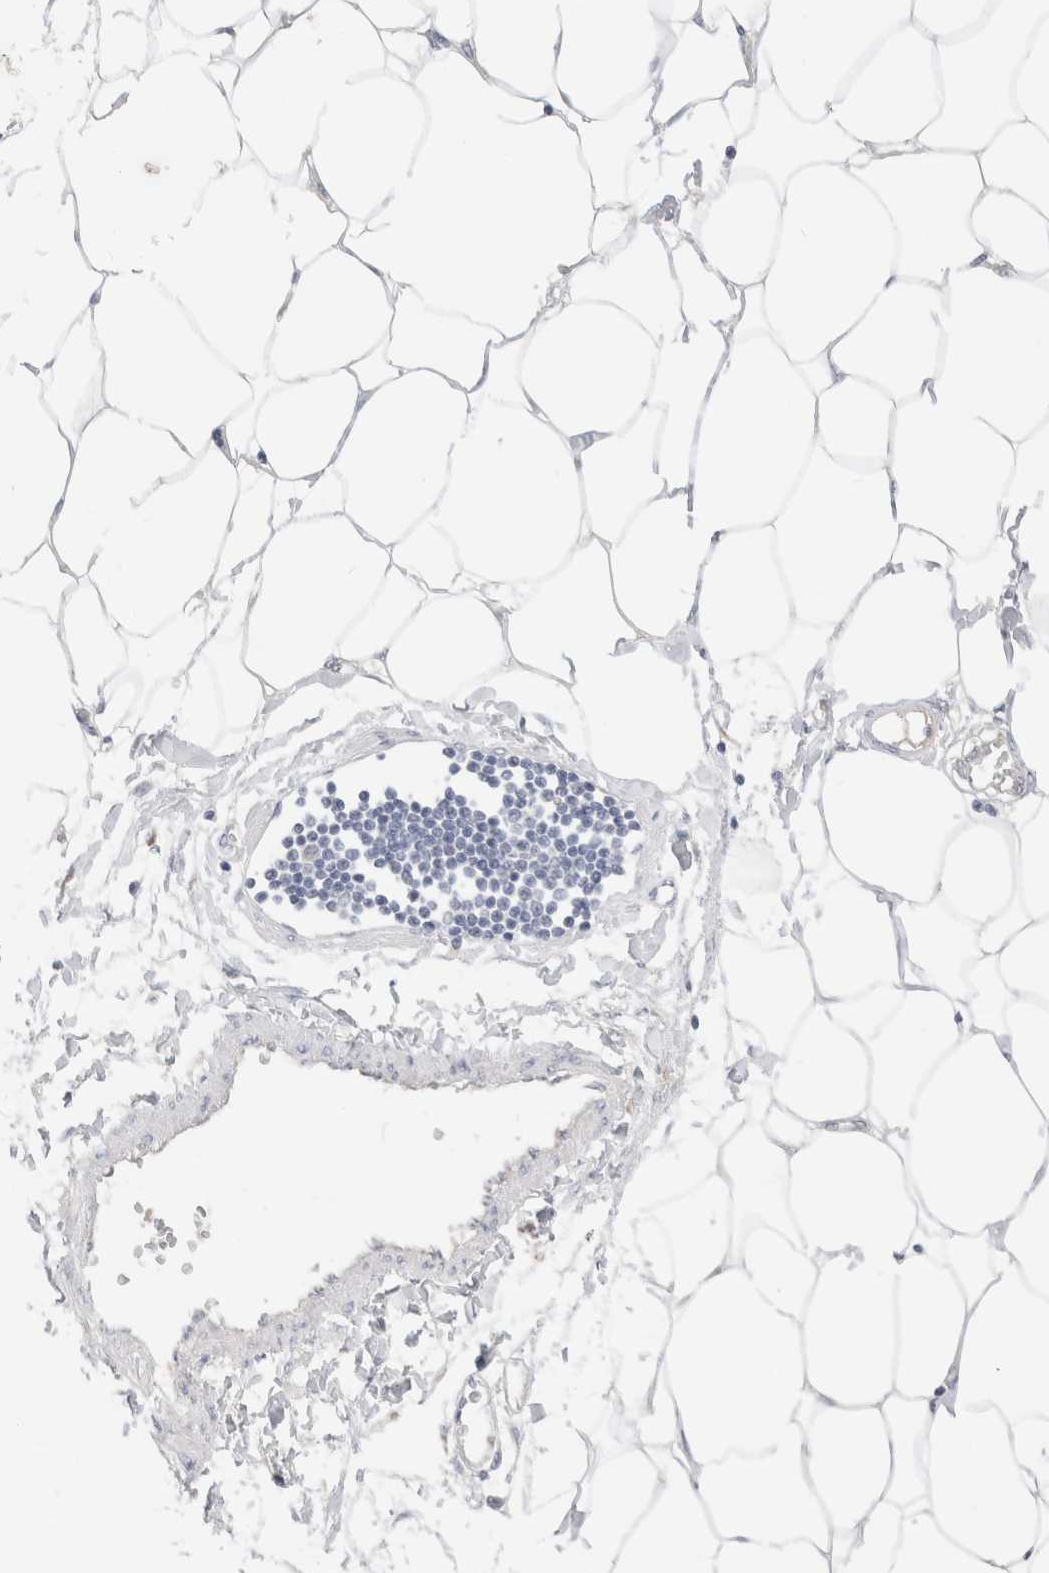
{"staining": {"intensity": "negative", "quantity": "none", "location": "none"}, "tissue": "adipose tissue", "cell_type": "Adipocytes", "image_type": "normal", "snomed": [{"axis": "morphology", "description": "Normal tissue, NOS"}, {"axis": "morphology", "description": "Adenocarcinoma, NOS"}, {"axis": "topography", "description": "Colon"}, {"axis": "topography", "description": "Peripheral nerve tissue"}], "caption": "High magnification brightfield microscopy of unremarkable adipose tissue stained with DAB (brown) and counterstained with hematoxylin (blue): adipocytes show no significant staining. (Brightfield microscopy of DAB (3,3'-diaminobenzidine) IHC at high magnification).", "gene": "EFCAB13", "patient": {"sex": "male", "age": 14}}